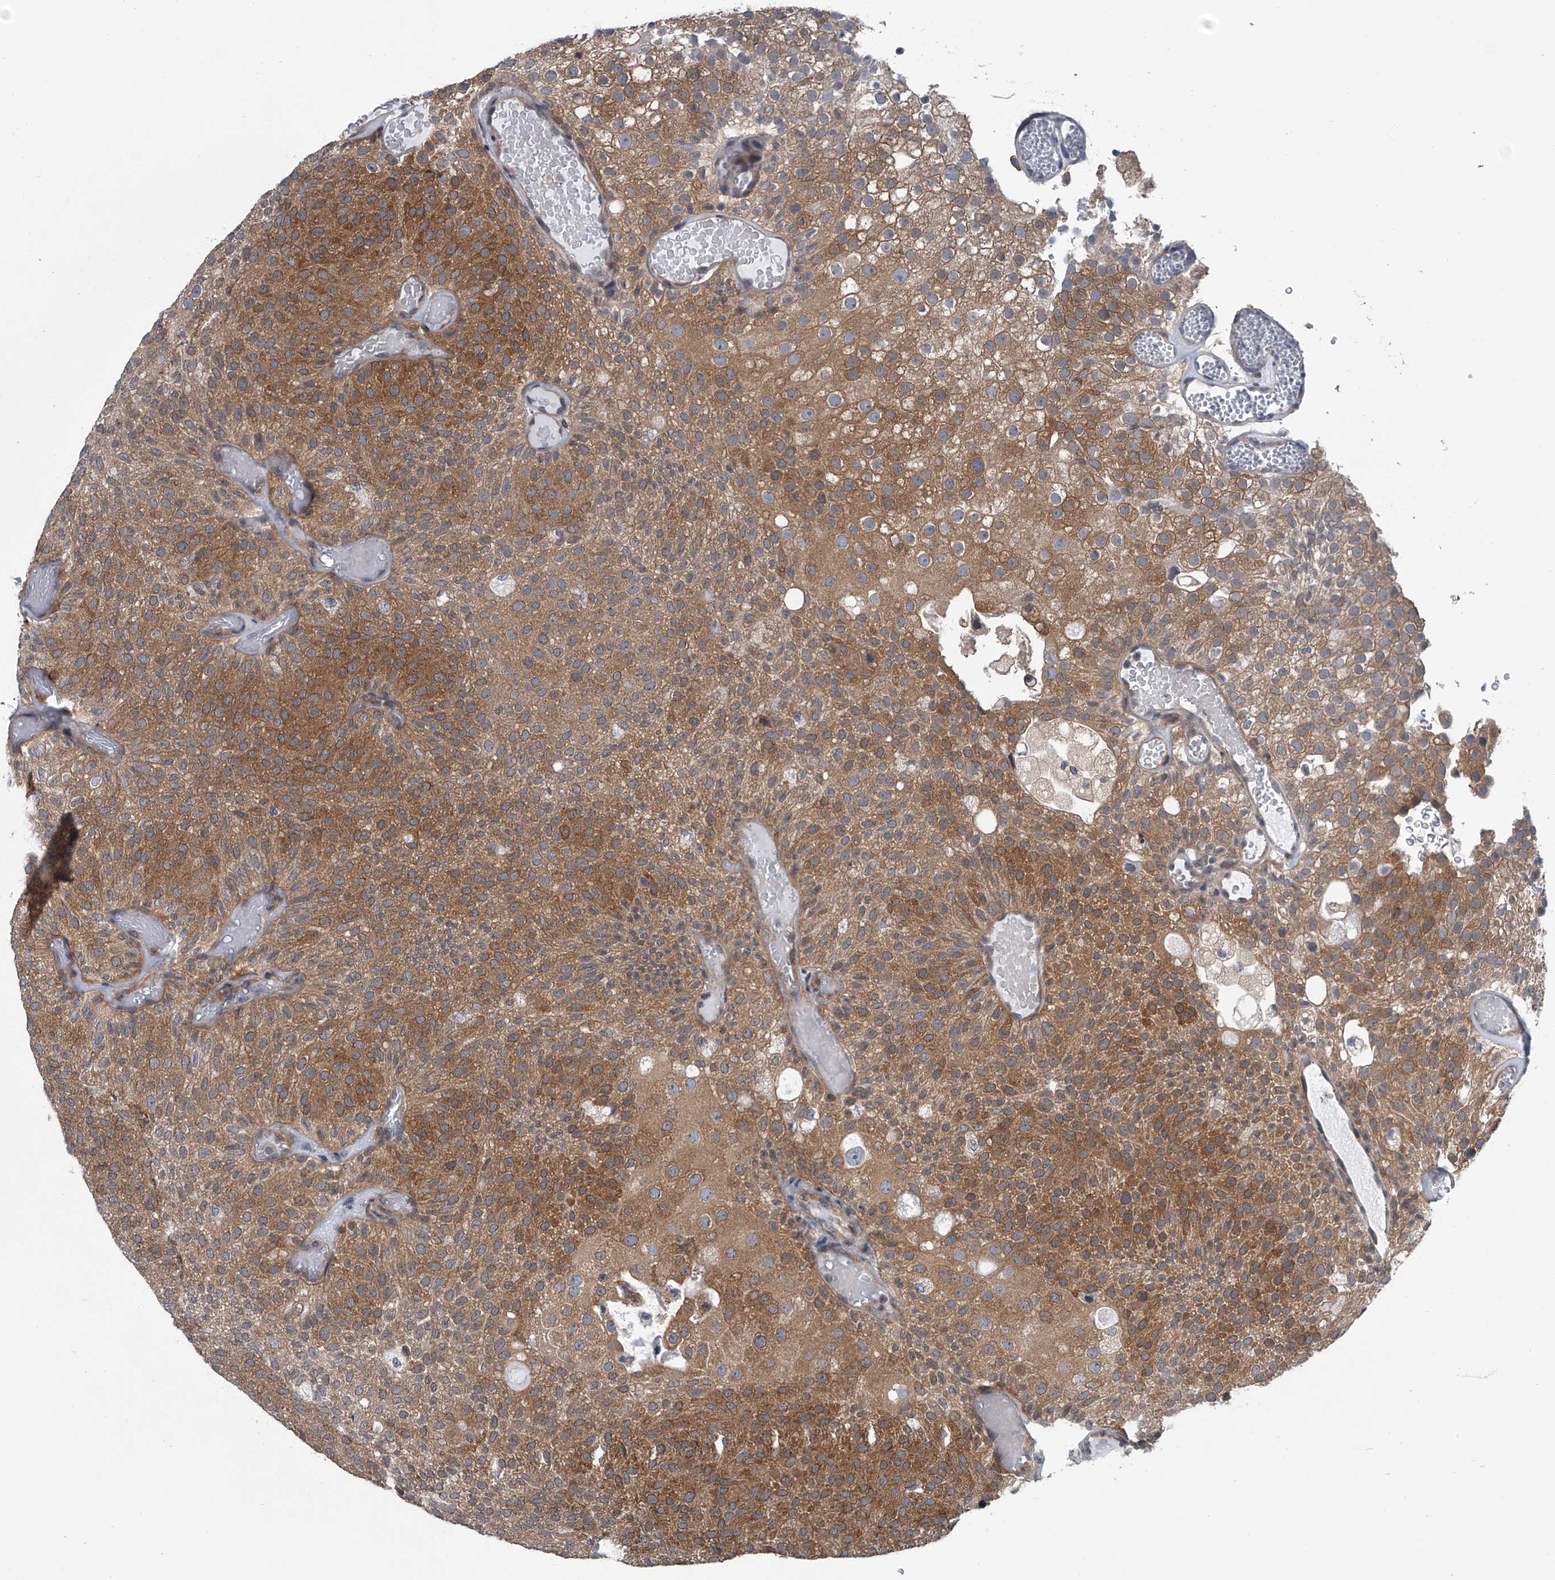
{"staining": {"intensity": "moderate", "quantity": ">75%", "location": "cytoplasmic/membranous"}, "tissue": "urothelial cancer", "cell_type": "Tumor cells", "image_type": "cancer", "snomed": [{"axis": "morphology", "description": "Urothelial carcinoma, Low grade"}, {"axis": "topography", "description": "Urinary bladder"}], "caption": "Immunohistochemistry of urothelial cancer shows medium levels of moderate cytoplasmic/membranous positivity in about >75% of tumor cells.", "gene": "PPP2R5D", "patient": {"sex": "male", "age": 78}}